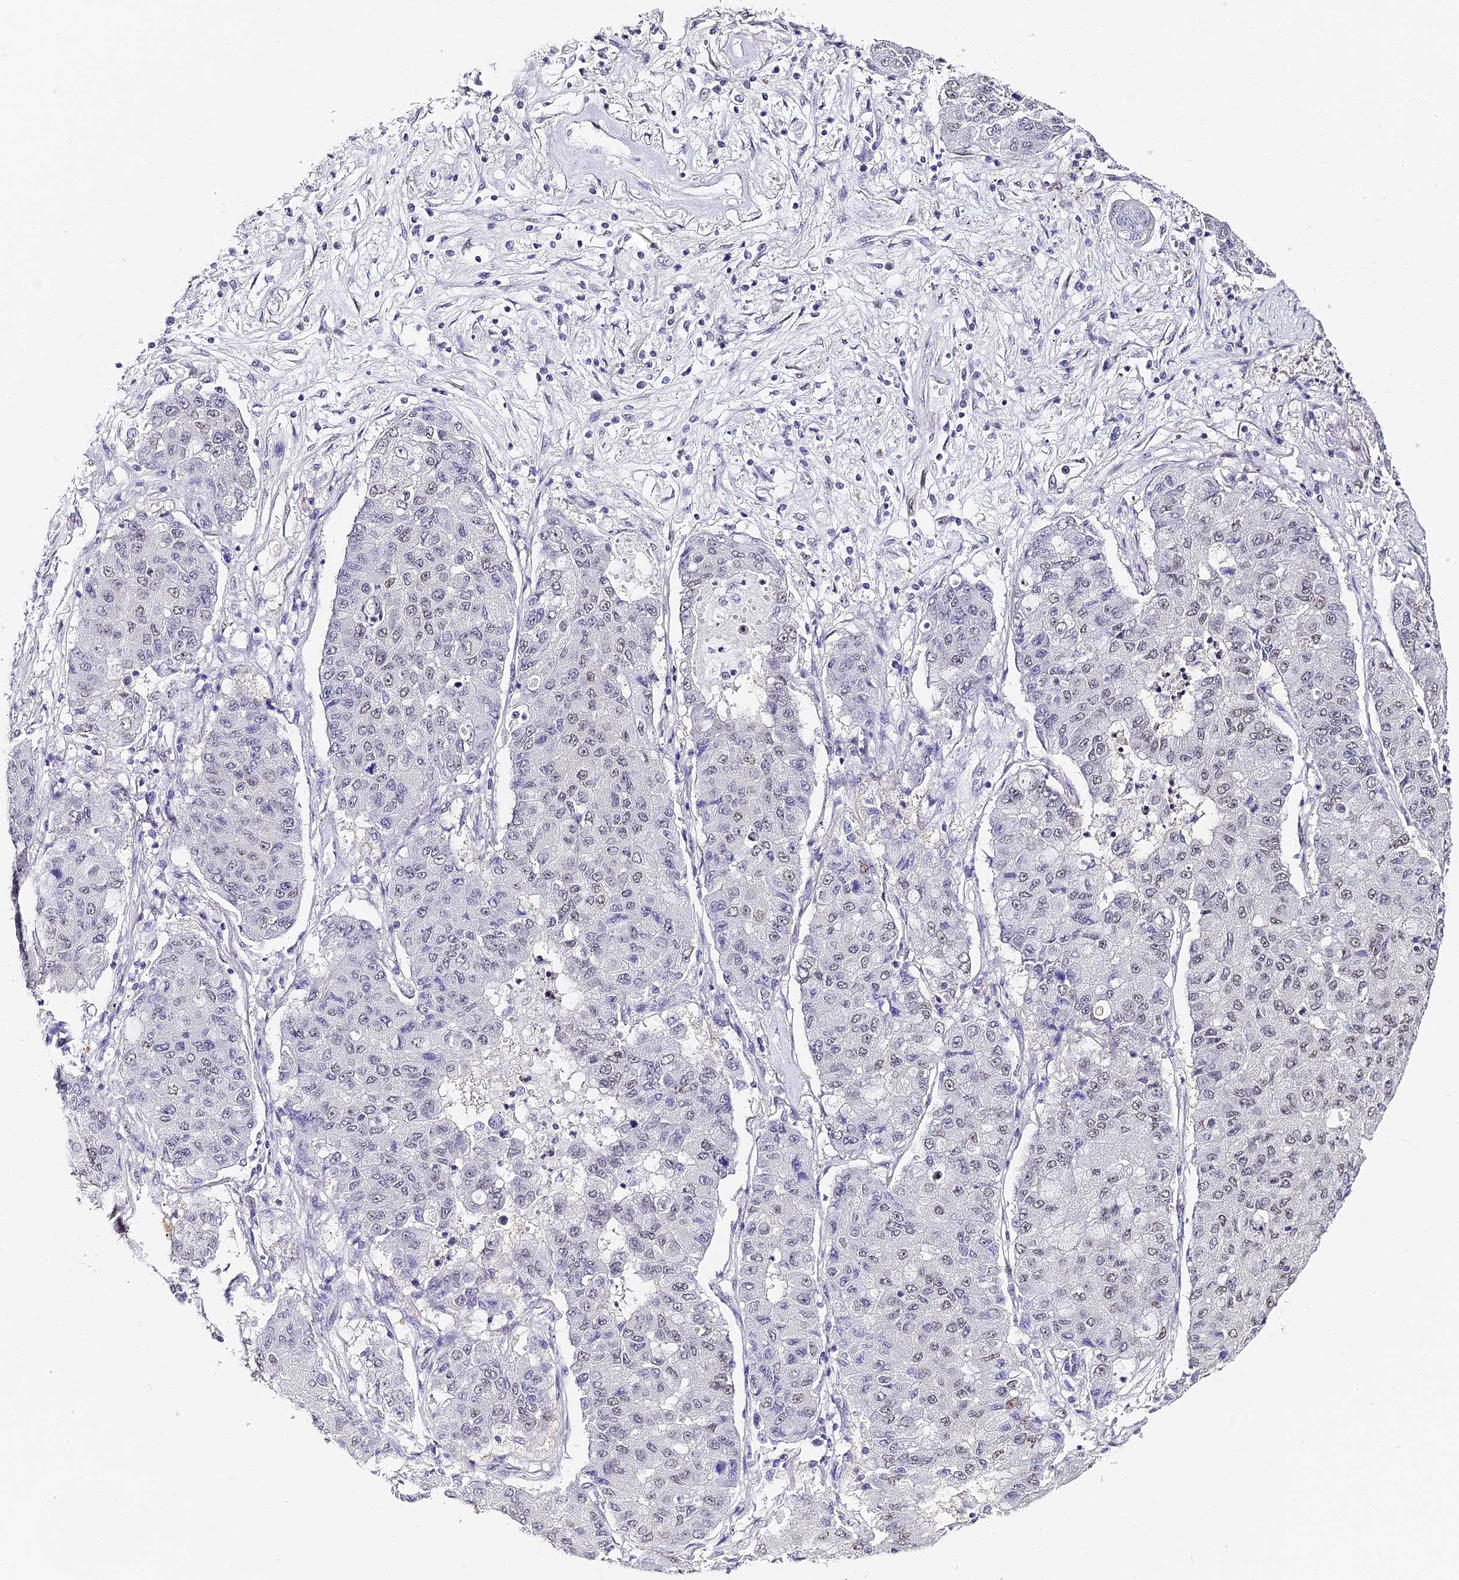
{"staining": {"intensity": "weak", "quantity": "25%-75%", "location": "nuclear"}, "tissue": "lung cancer", "cell_type": "Tumor cells", "image_type": "cancer", "snomed": [{"axis": "morphology", "description": "Squamous cell carcinoma, NOS"}, {"axis": "topography", "description": "Lung"}], "caption": "High-magnification brightfield microscopy of lung squamous cell carcinoma stained with DAB (brown) and counterstained with hematoxylin (blue). tumor cells exhibit weak nuclear staining is seen in about25%-75% of cells.", "gene": "ABHD14A-ACY1", "patient": {"sex": "male", "age": 74}}